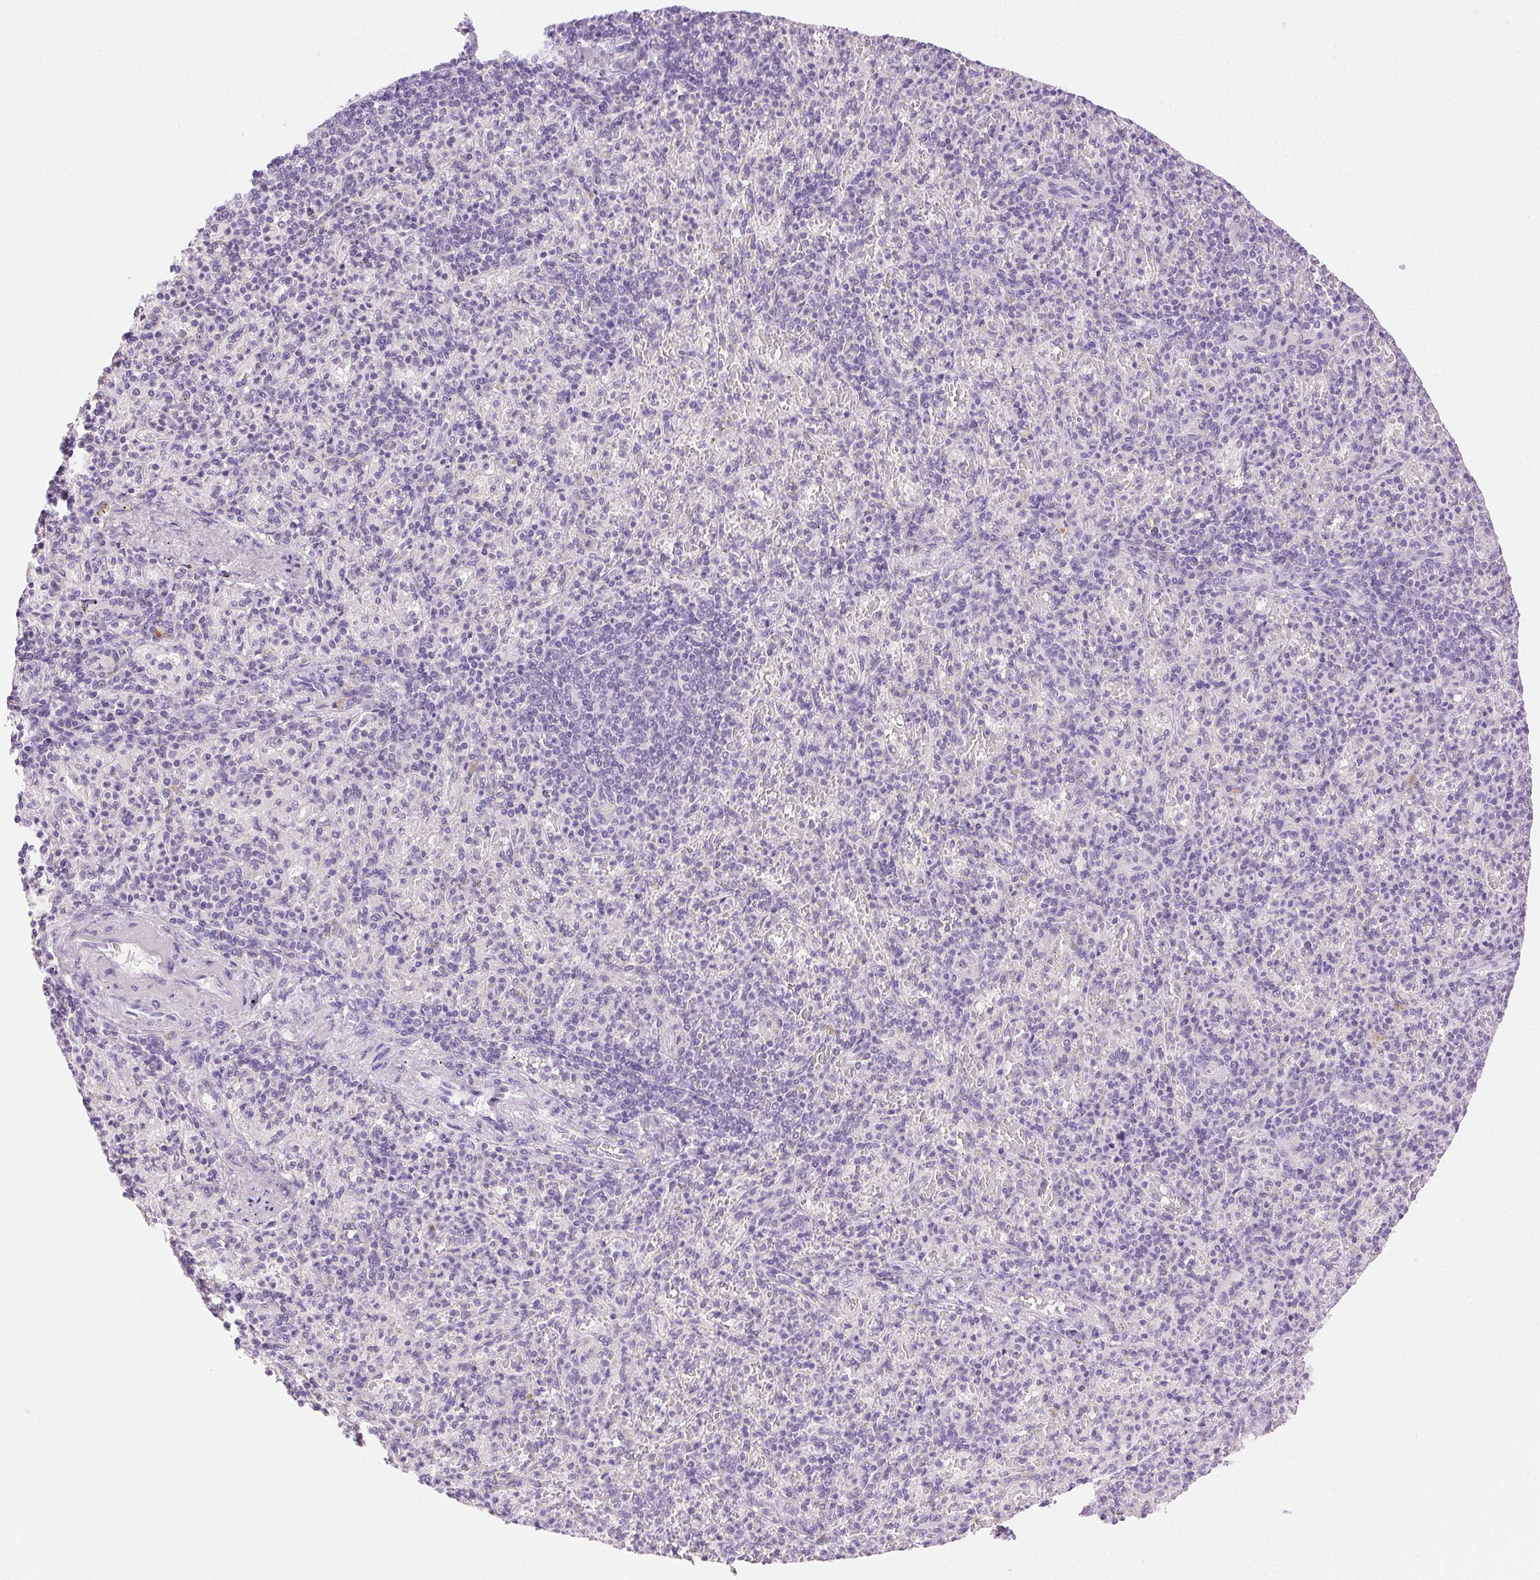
{"staining": {"intensity": "negative", "quantity": "none", "location": "none"}, "tissue": "spleen", "cell_type": "Cells in red pulp", "image_type": "normal", "snomed": [{"axis": "morphology", "description": "Normal tissue, NOS"}, {"axis": "topography", "description": "Spleen"}], "caption": "This photomicrograph is of benign spleen stained with immunohistochemistry (IHC) to label a protein in brown with the nuclei are counter-stained blue. There is no expression in cells in red pulp. (DAB immunohistochemistry with hematoxylin counter stain).", "gene": "CLDN10", "patient": {"sex": "female", "age": 74}}